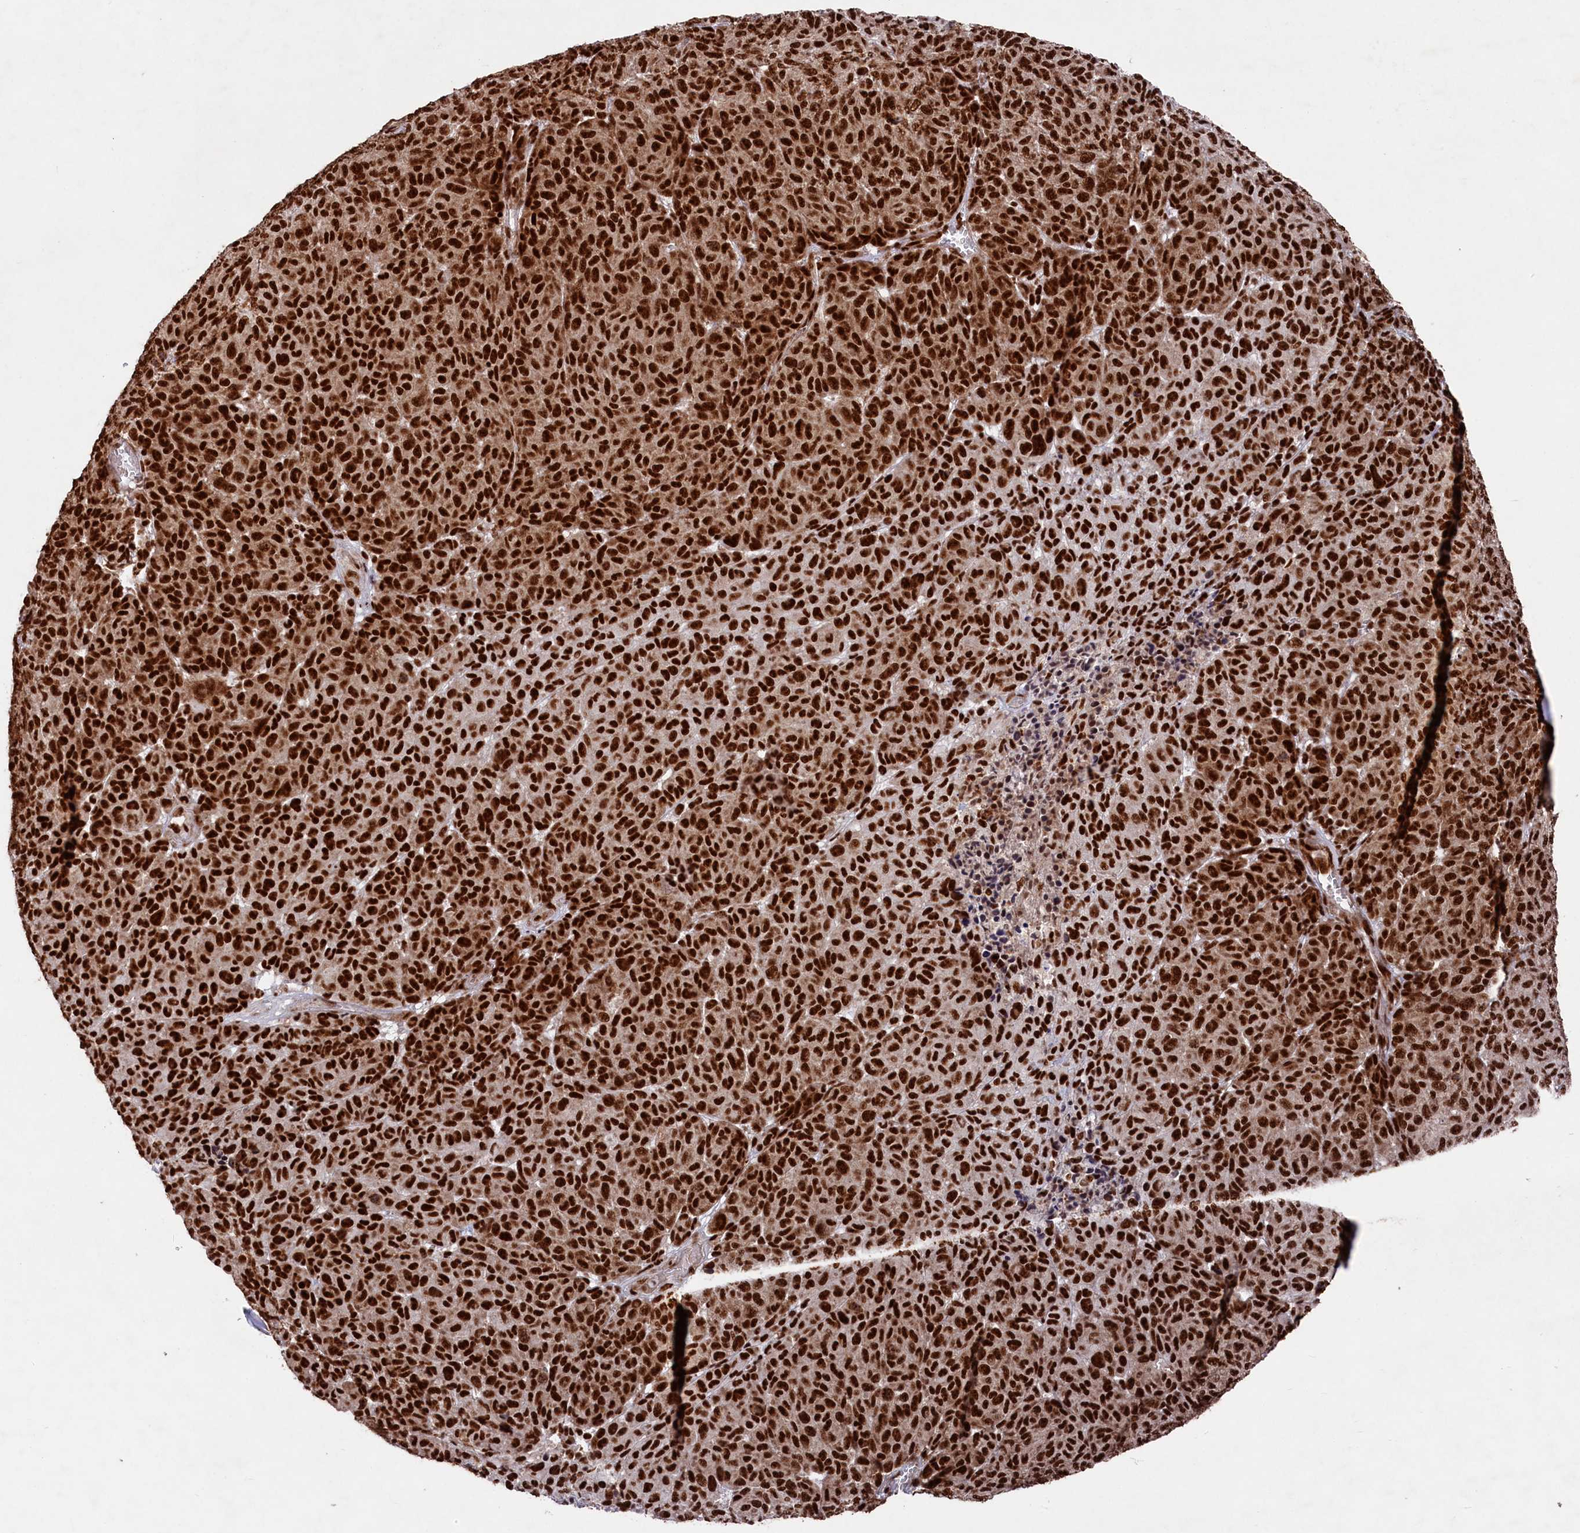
{"staining": {"intensity": "strong", "quantity": ">75%", "location": "nuclear"}, "tissue": "melanoma", "cell_type": "Tumor cells", "image_type": "cancer", "snomed": [{"axis": "morphology", "description": "Malignant melanoma, NOS"}, {"axis": "topography", "description": "Skin"}], "caption": "About >75% of tumor cells in melanoma exhibit strong nuclear protein staining as visualized by brown immunohistochemical staining.", "gene": "PRPF31", "patient": {"sex": "male", "age": 49}}